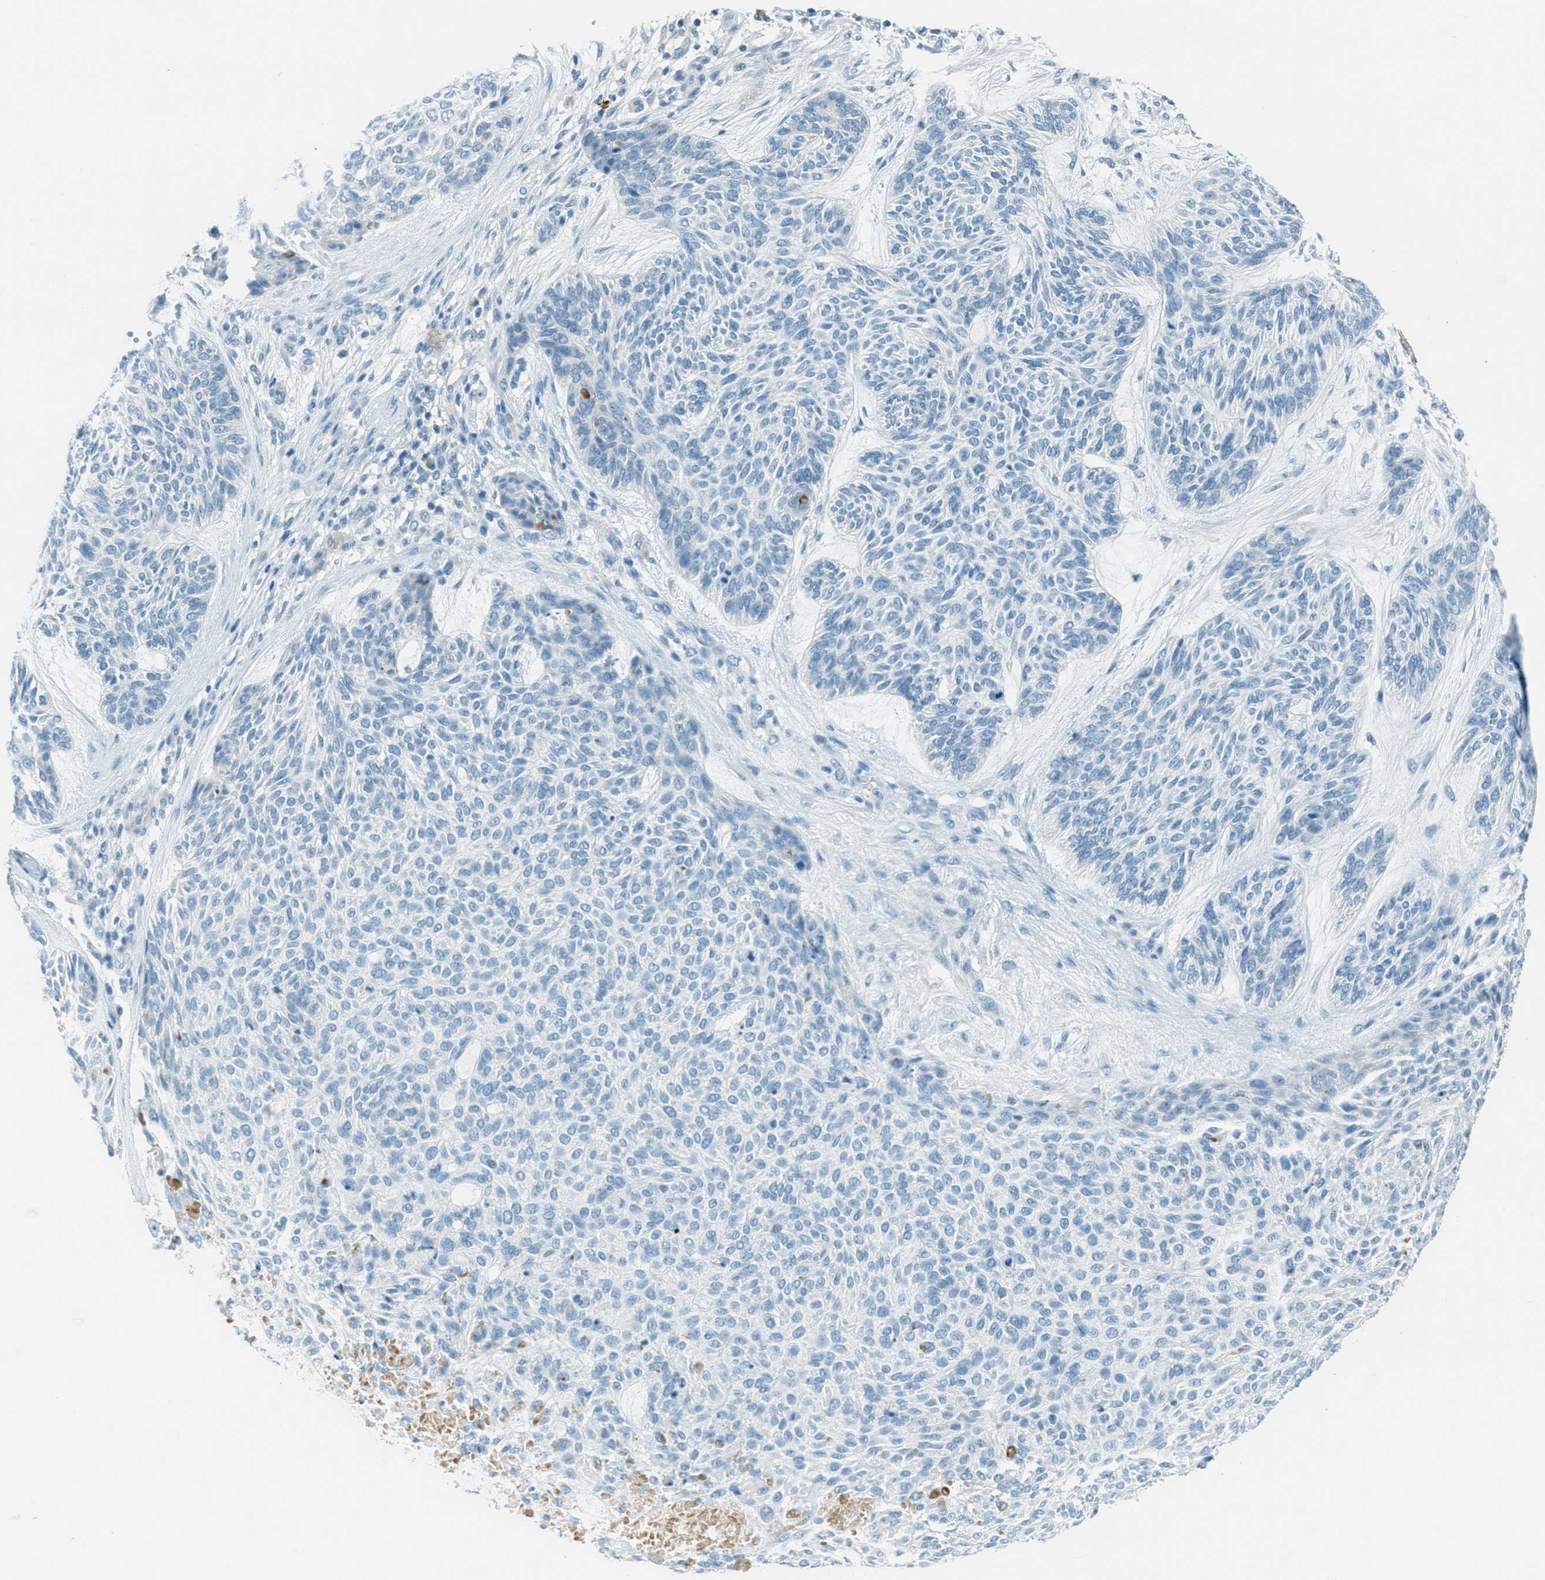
{"staining": {"intensity": "weak", "quantity": "<25%", "location": "cytoplasmic/membranous"}, "tissue": "skin cancer", "cell_type": "Tumor cells", "image_type": "cancer", "snomed": [{"axis": "morphology", "description": "Basal cell carcinoma"}, {"axis": "topography", "description": "Skin"}], "caption": "Tumor cells are negative for brown protein staining in skin cancer.", "gene": "MSLN", "patient": {"sex": "male", "age": 55}}